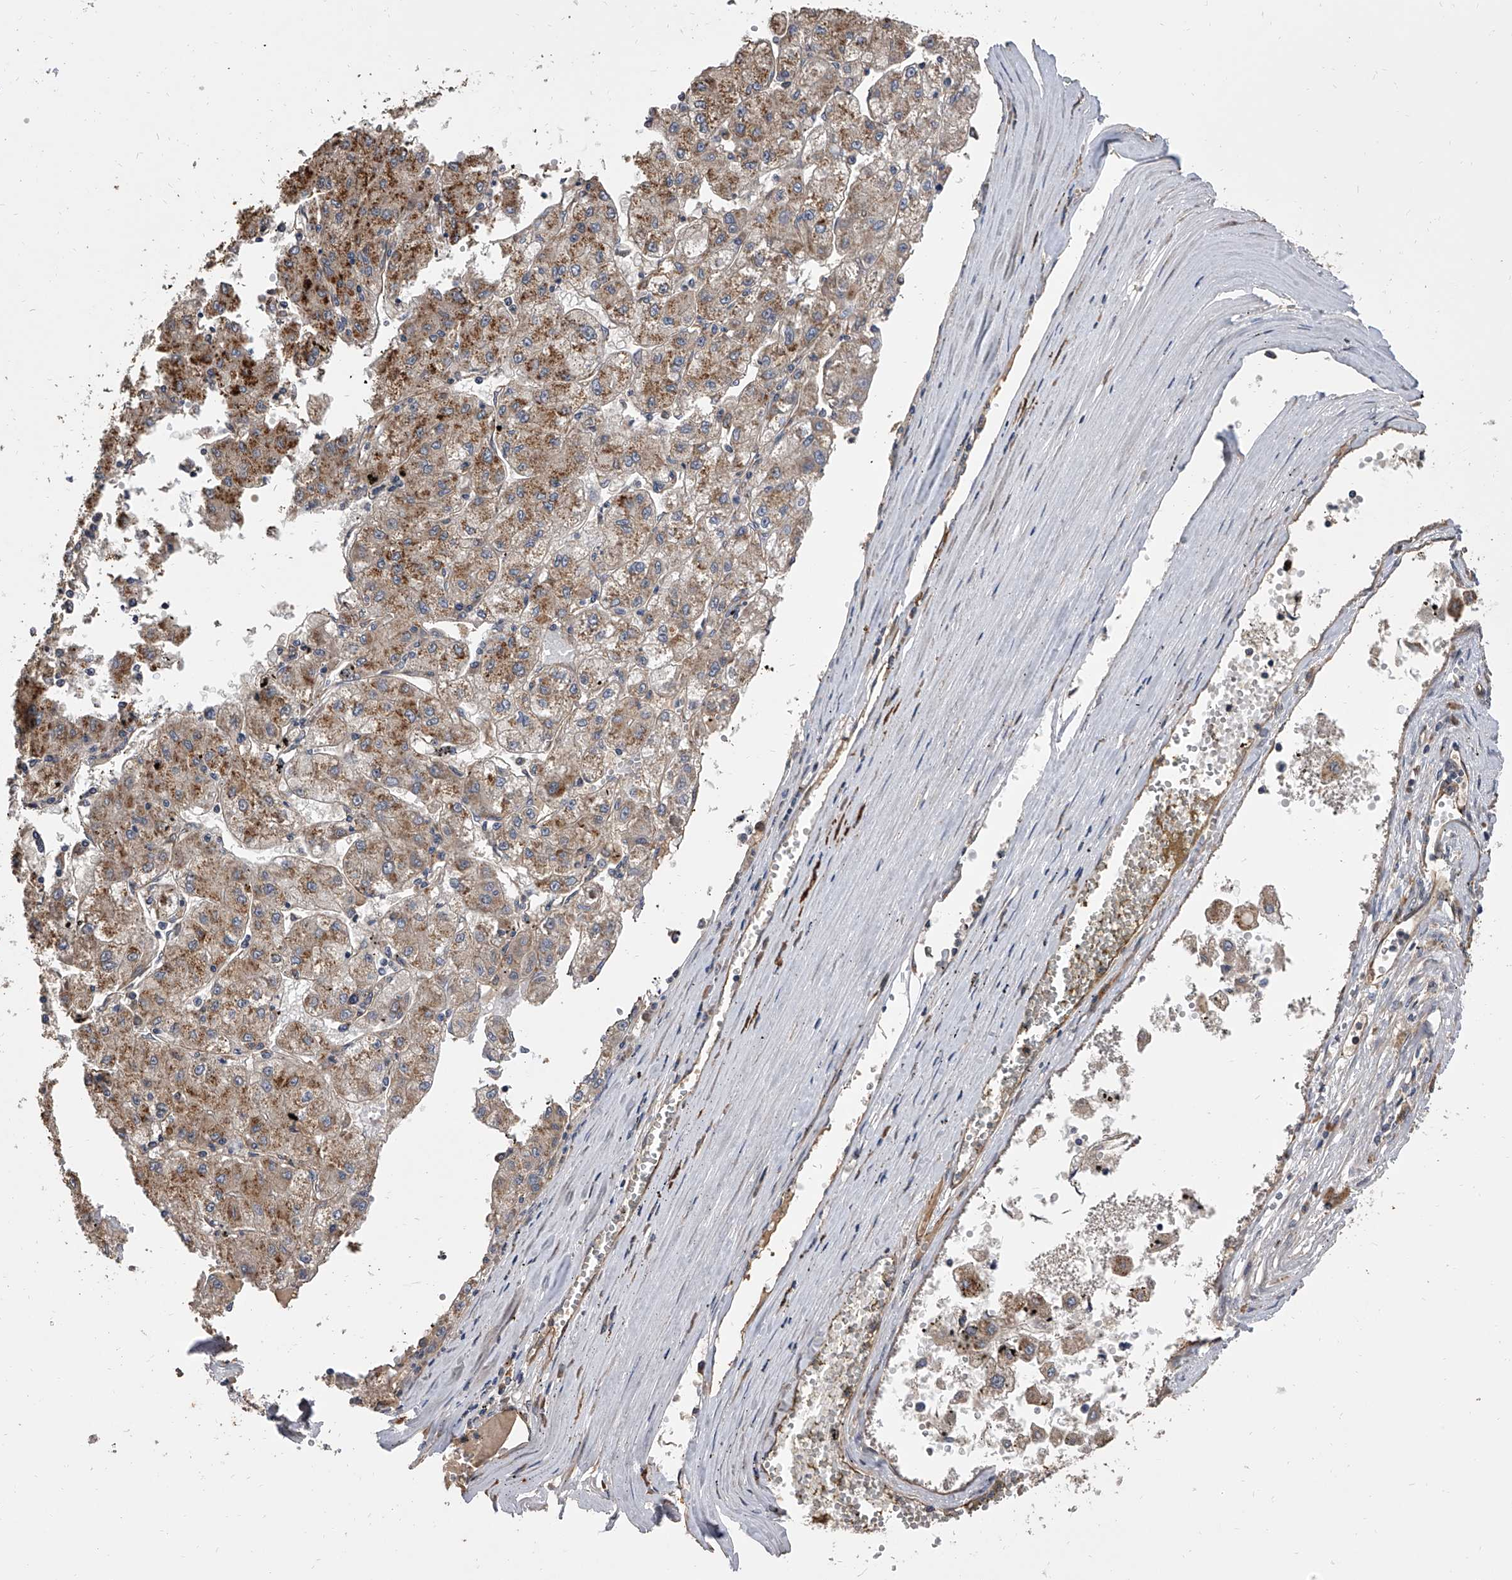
{"staining": {"intensity": "strong", "quantity": "25%-75%", "location": "cytoplasmic/membranous"}, "tissue": "liver cancer", "cell_type": "Tumor cells", "image_type": "cancer", "snomed": [{"axis": "morphology", "description": "Carcinoma, Hepatocellular, NOS"}, {"axis": "topography", "description": "Liver"}], "caption": "Immunohistochemical staining of liver cancer demonstrates strong cytoplasmic/membranous protein positivity in approximately 25%-75% of tumor cells.", "gene": "EXOC4", "patient": {"sex": "male", "age": 72}}